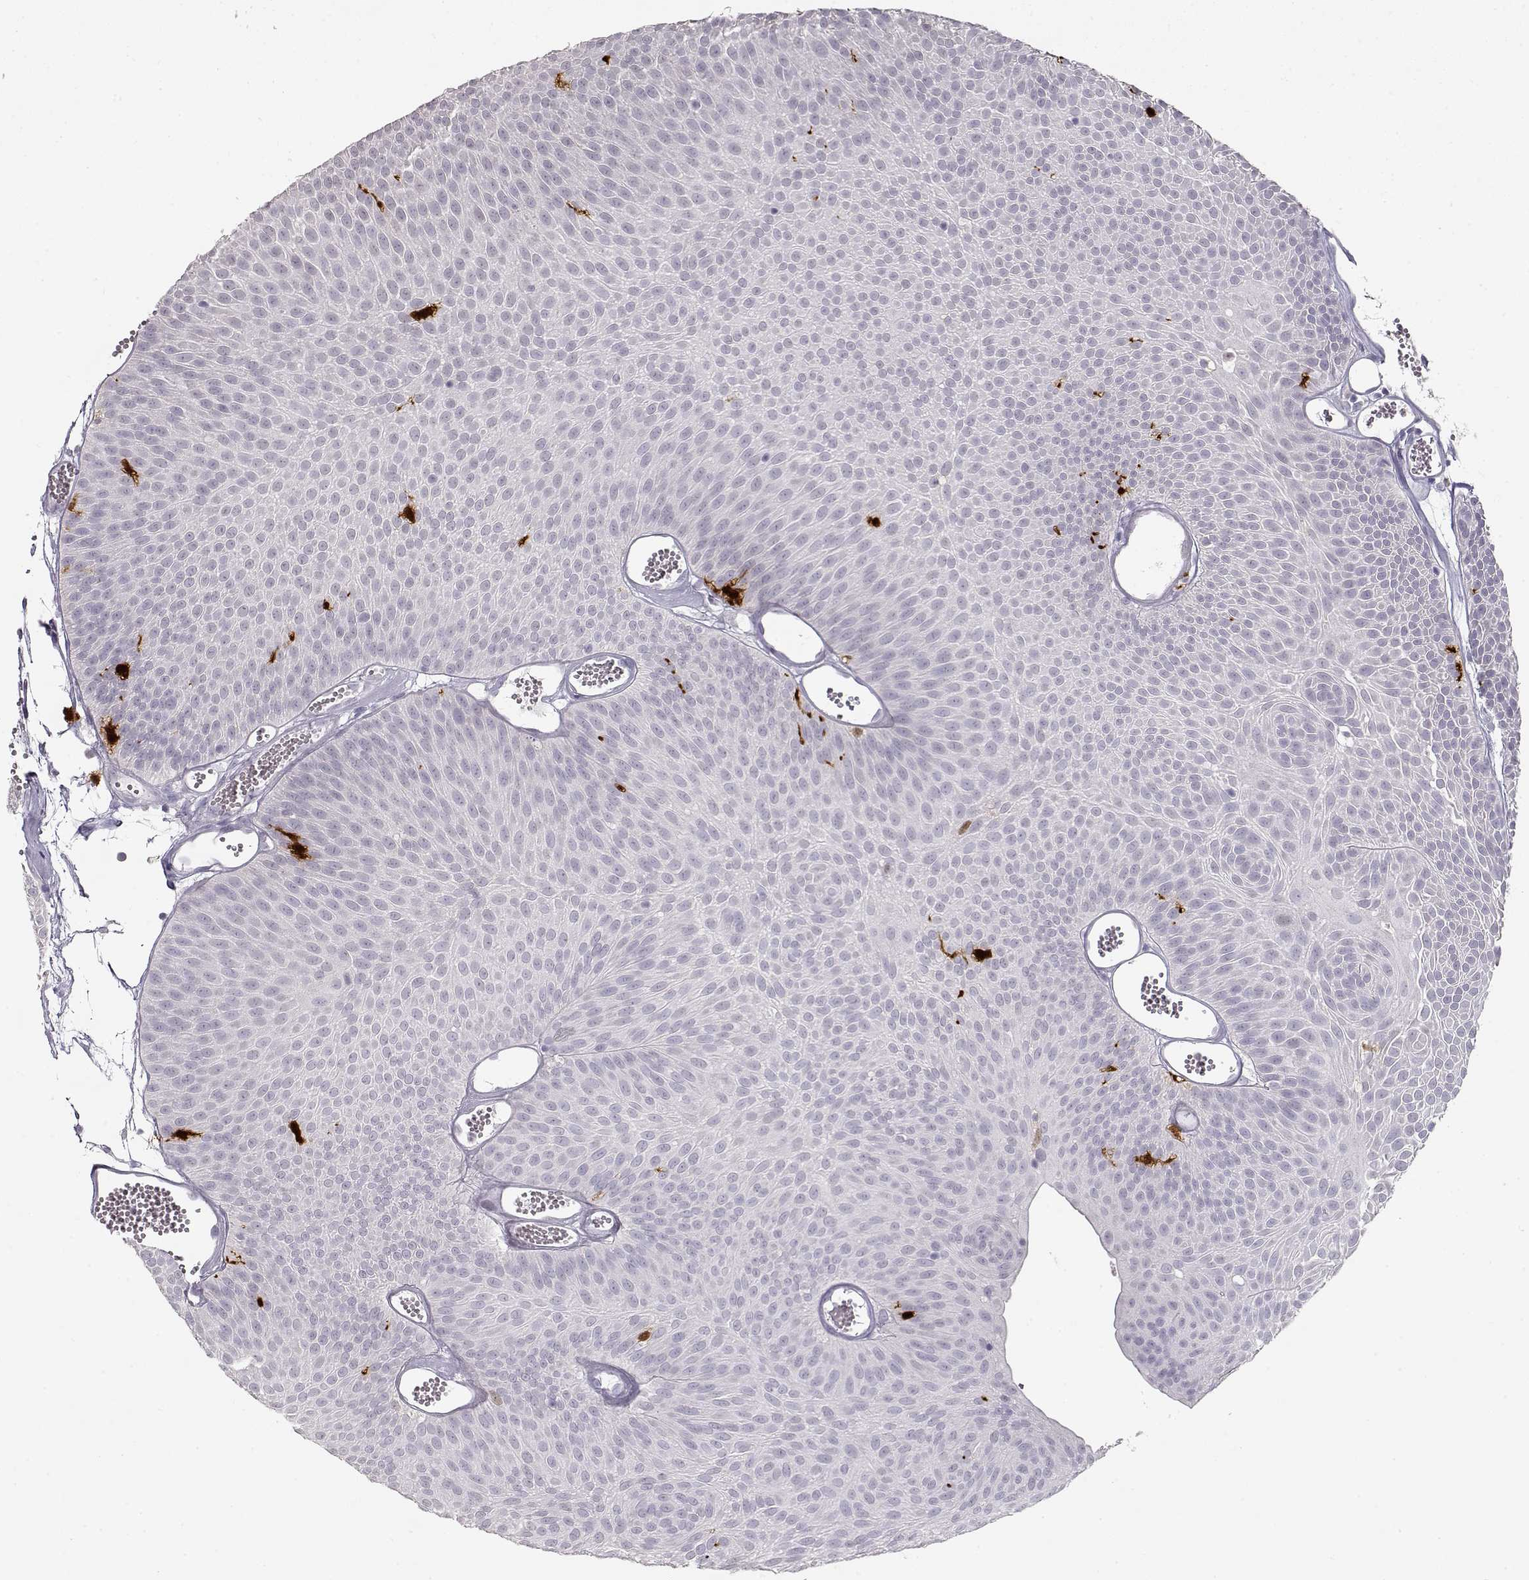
{"staining": {"intensity": "negative", "quantity": "none", "location": "none"}, "tissue": "urothelial cancer", "cell_type": "Tumor cells", "image_type": "cancer", "snomed": [{"axis": "morphology", "description": "Urothelial carcinoma, Low grade"}, {"axis": "topography", "description": "Urinary bladder"}], "caption": "The micrograph exhibits no staining of tumor cells in urothelial cancer. (Brightfield microscopy of DAB immunohistochemistry at high magnification).", "gene": "S100B", "patient": {"sex": "male", "age": 52}}